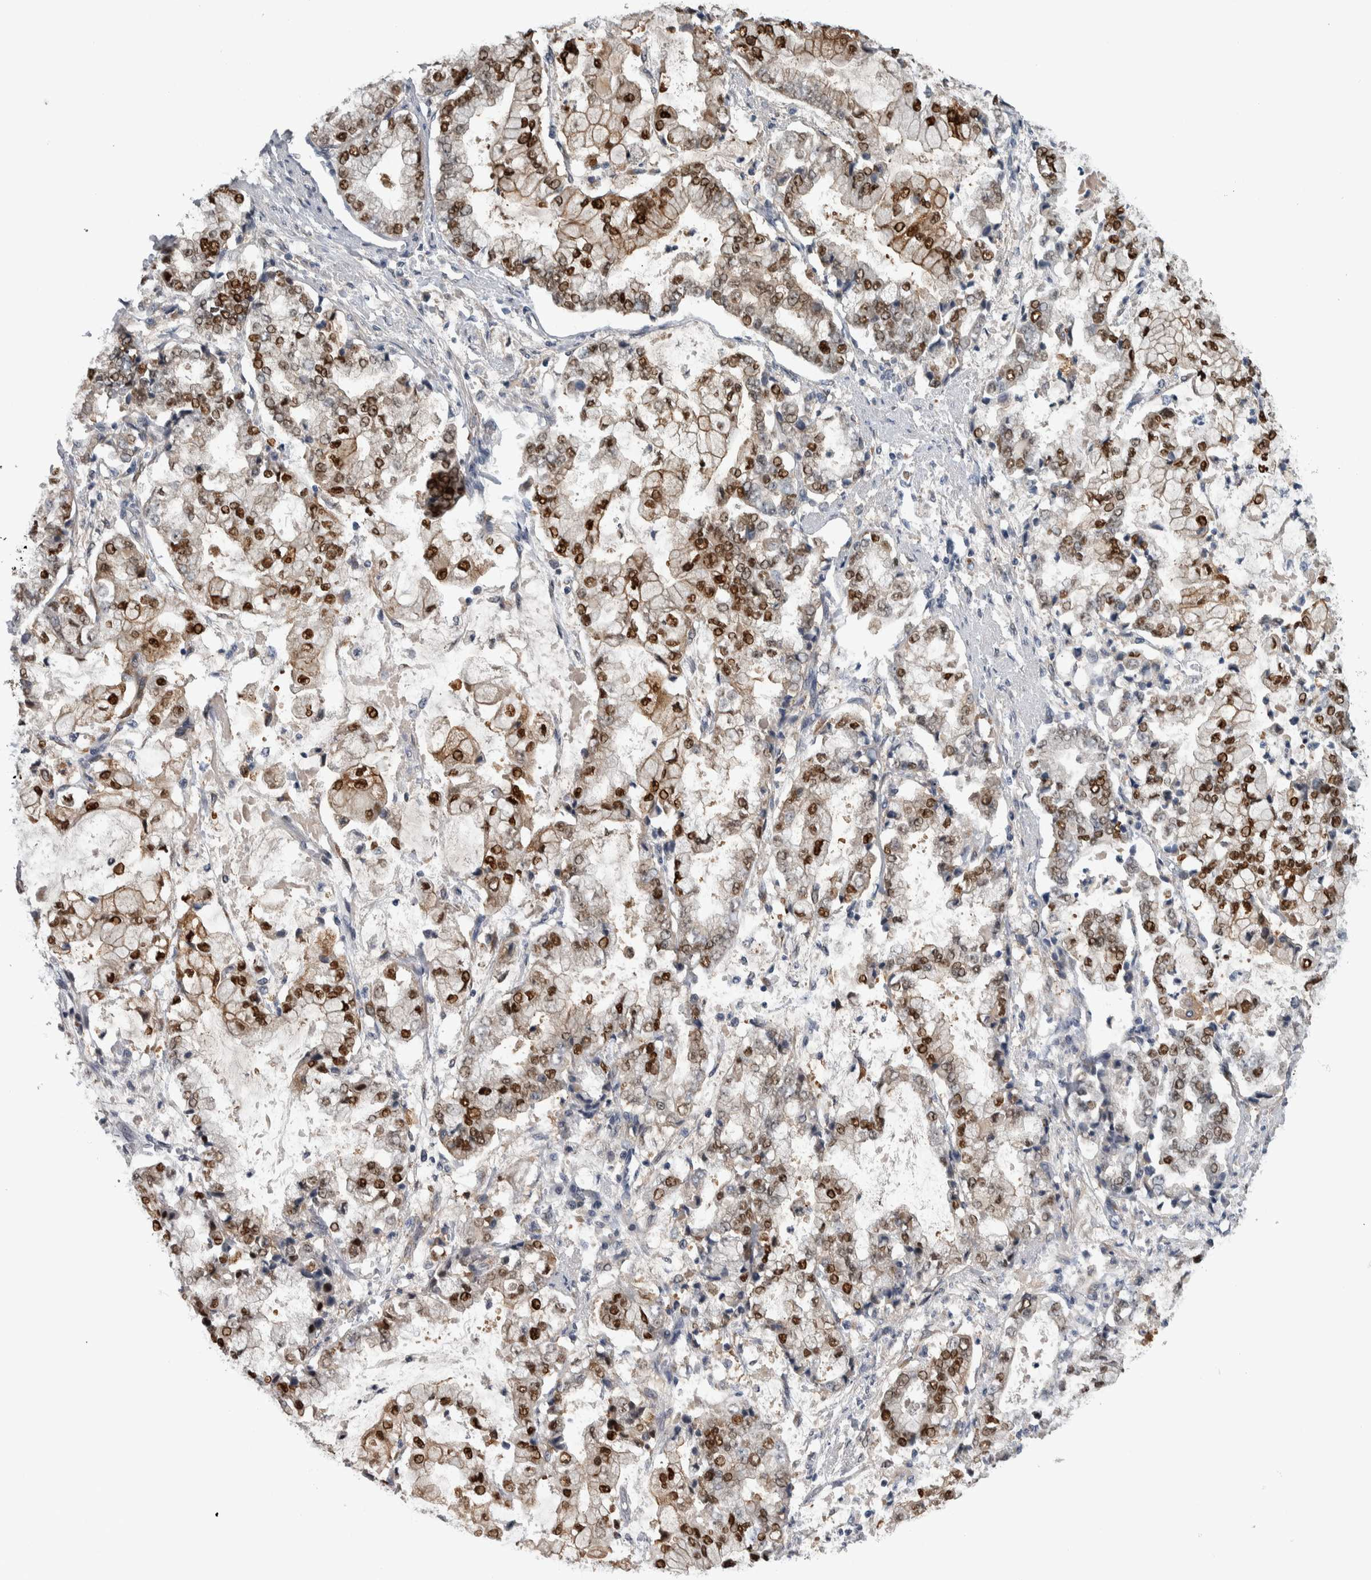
{"staining": {"intensity": "moderate", "quantity": ">75%", "location": "cytoplasmic/membranous,nuclear"}, "tissue": "stomach cancer", "cell_type": "Tumor cells", "image_type": "cancer", "snomed": [{"axis": "morphology", "description": "Adenocarcinoma, NOS"}, {"axis": "topography", "description": "Stomach"}], "caption": "Tumor cells display moderate cytoplasmic/membranous and nuclear expression in about >75% of cells in stomach cancer (adenocarcinoma).", "gene": "COL14A1", "patient": {"sex": "male", "age": 76}}